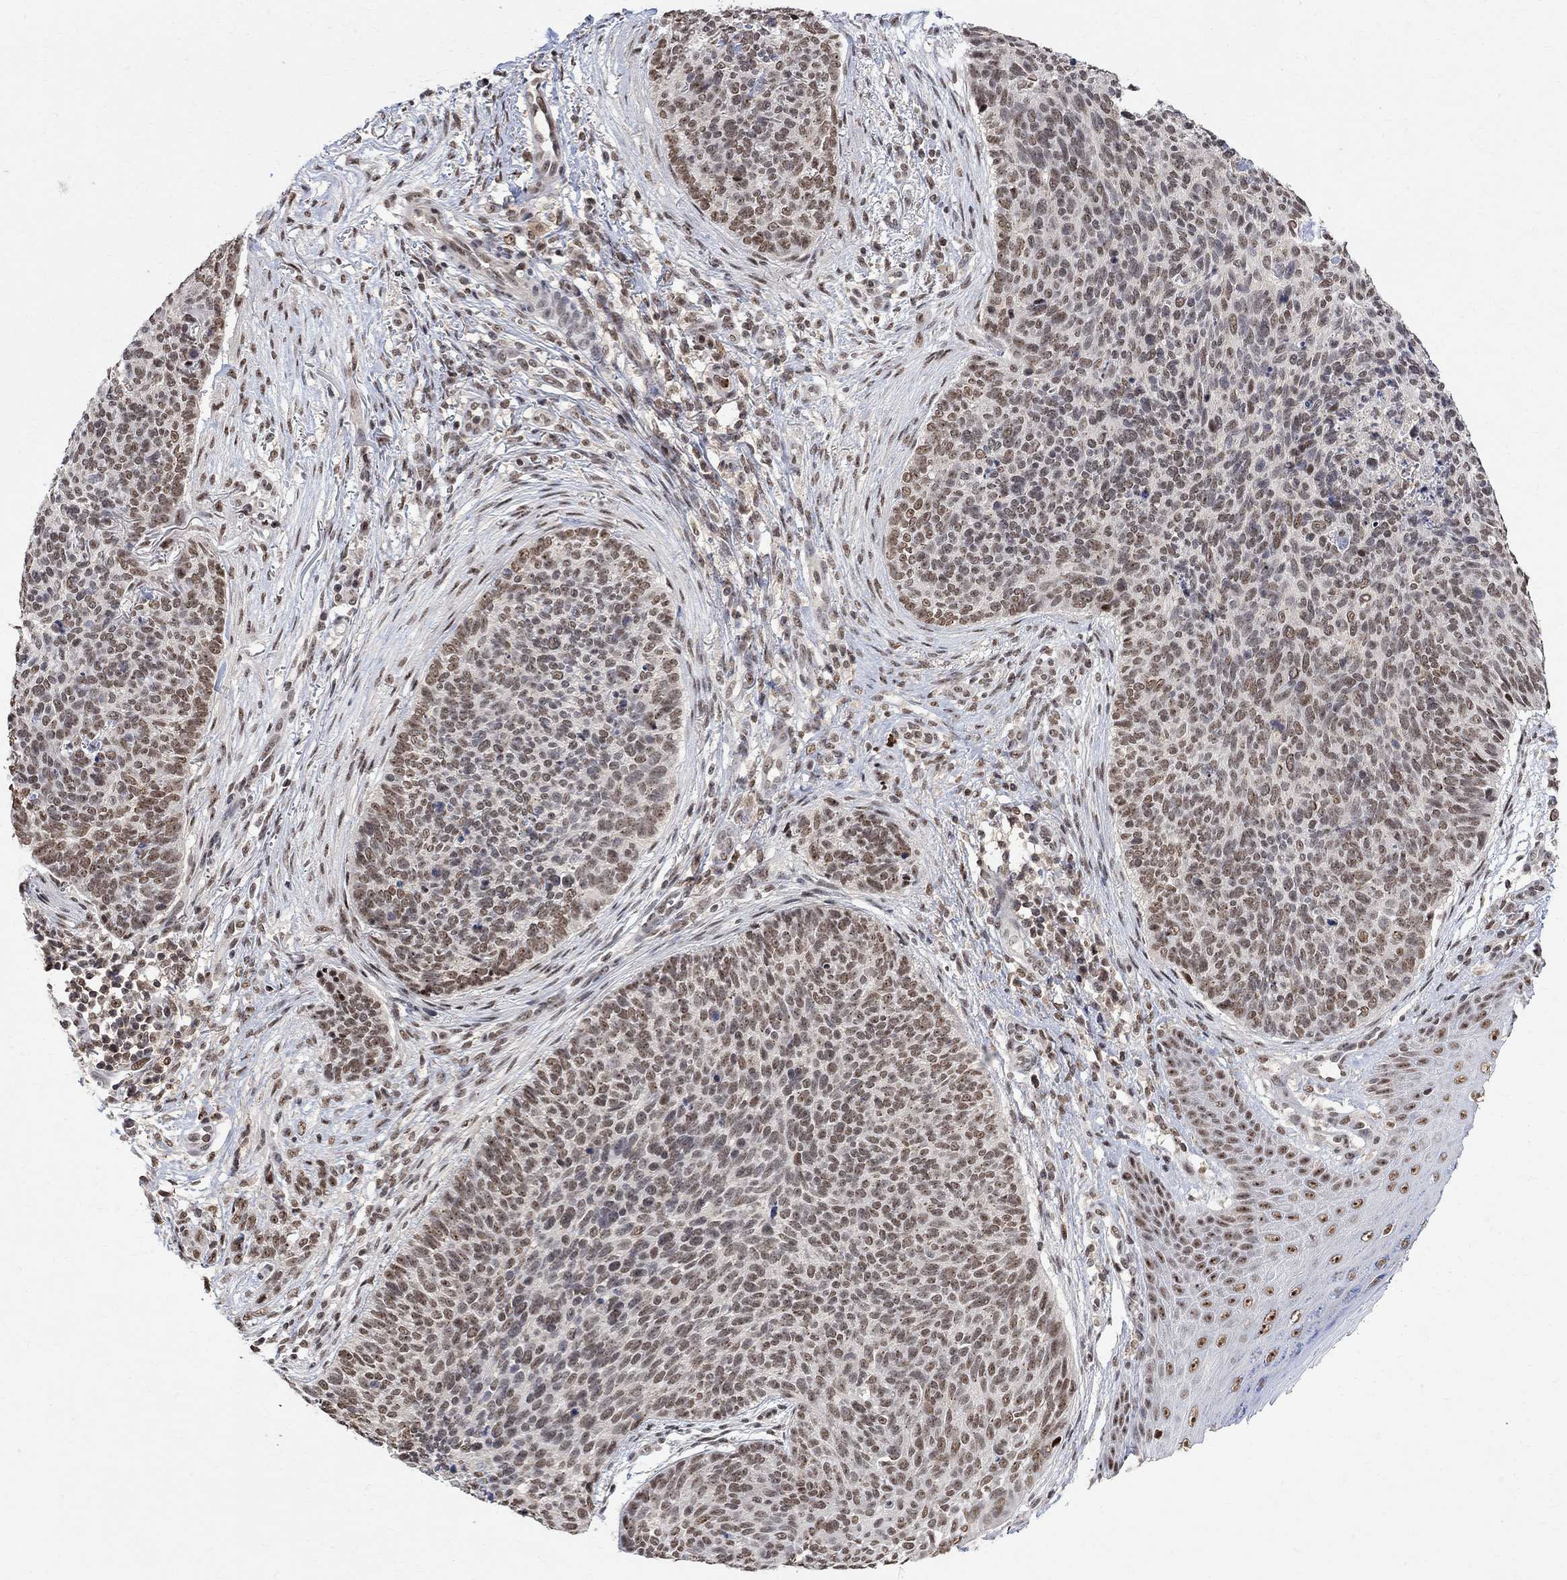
{"staining": {"intensity": "weak", "quantity": "25%-75%", "location": "nuclear"}, "tissue": "skin cancer", "cell_type": "Tumor cells", "image_type": "cancer", "snomed": [{"axis": "morphology", "description": "Basal cell carcinoma"}, {"axis": "topography", "description": "Skin"}], "caption": "A brown stain shows weak nuclear staining of a protein in skin cancer tumor cells. (IHC, brightfield microscopy, high magnification).", "gene": "E4F1", "patient": {"sex": "male", "age": 64}}